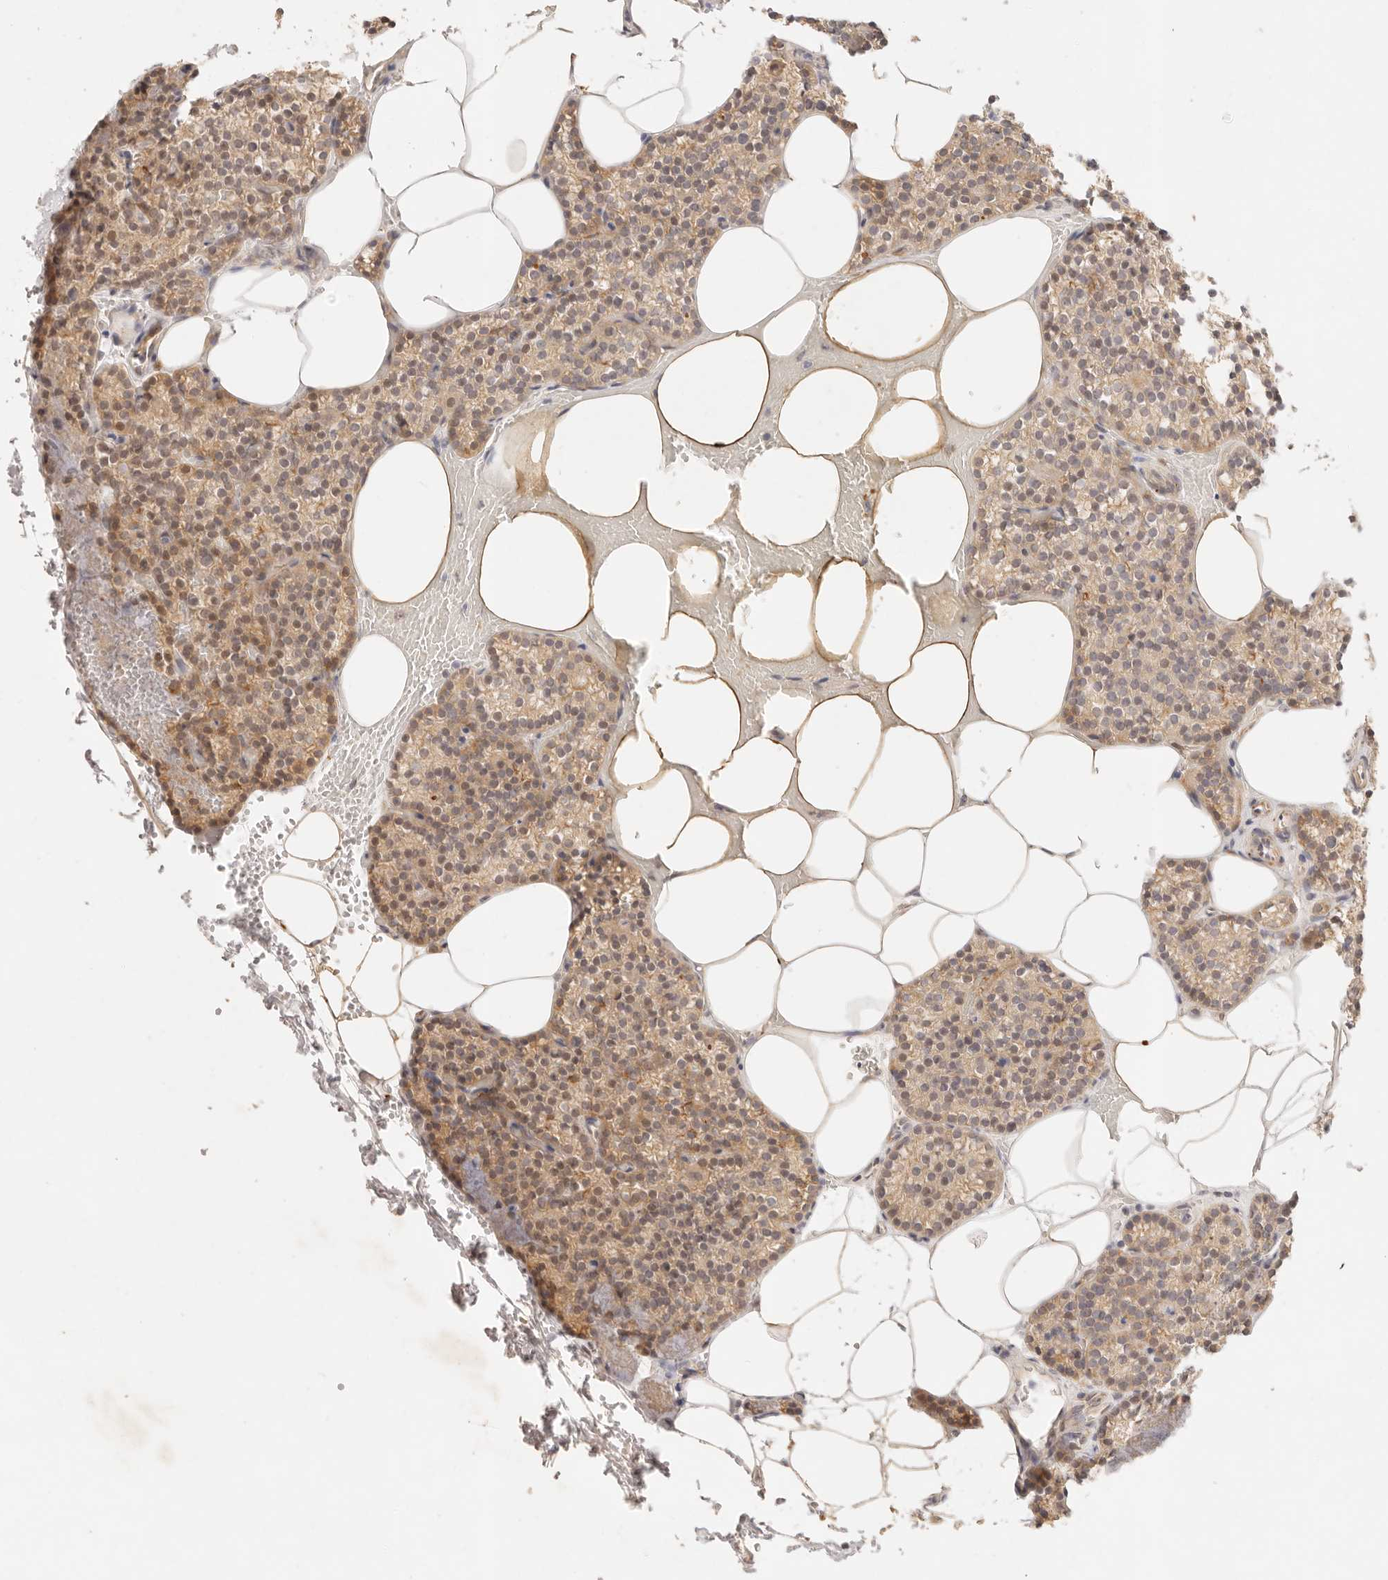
{"staining": {"intensity": "weak", "quantity": ">75%", "location": "cytoplasmic/membranous"}, "tissue": "parathyroid gland", "cell_type": "Glandular cells", "image_type": "normal", "snomed": [{"axis": "morphology", "description": "Normal tissue, NOS"}, {"axis": "topography", "description": "Parathyroid gland"}], "caption": "Glandular cells reveal weak cytoplasmic/membranous staining in approximately >75% of cells in normal parathyroid gland.", "gene": "GPR156", "patient": {"sex": "male", "age": 58}}